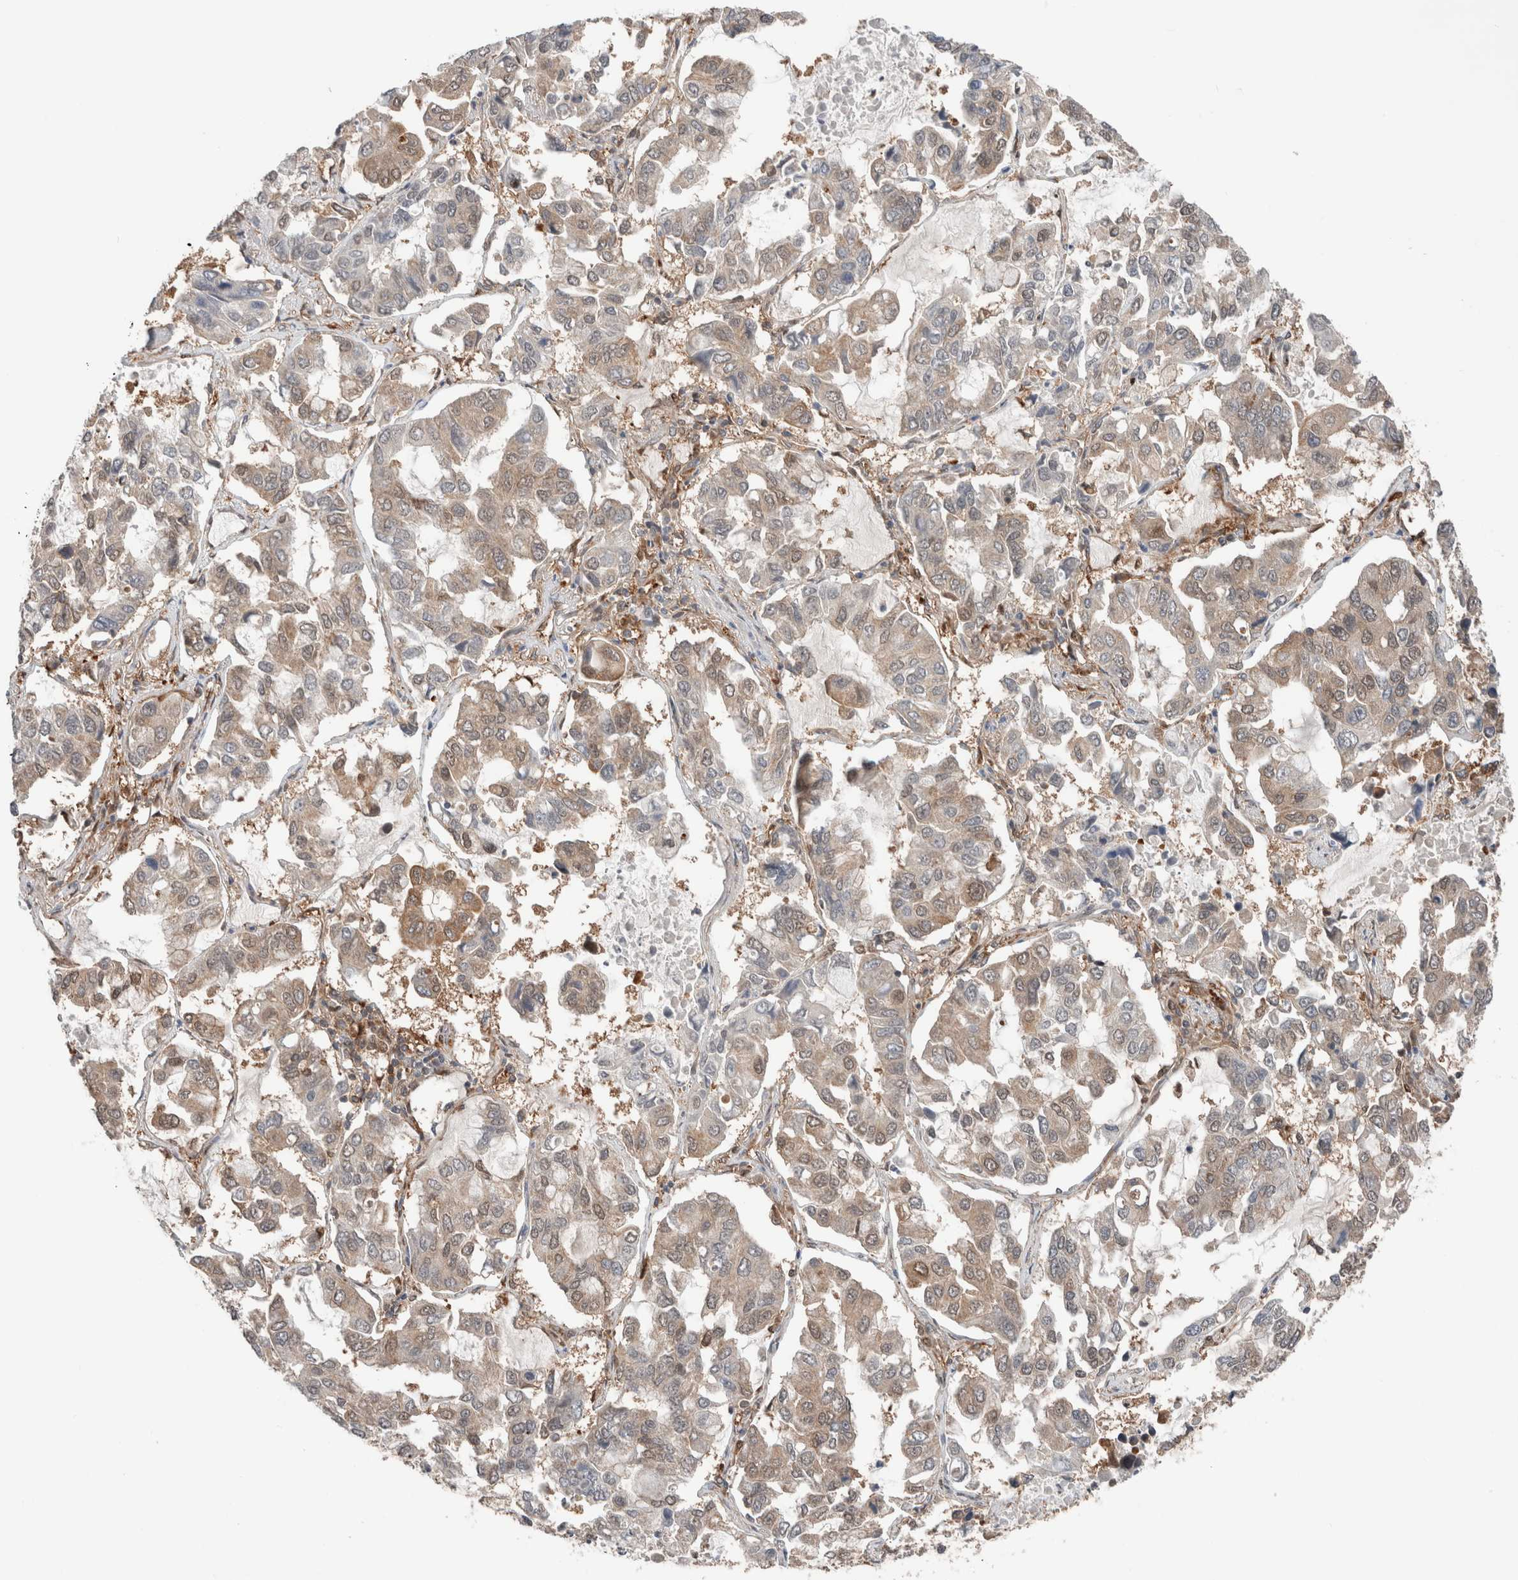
{"staining": {"intensity": "weak", "quantity": "25%-75%", "location": "cytoplasmic/membranous,nuclear"}, "tissue": "lung cancer", "cell_type": "Tumor cells", "image_type": "cancer", "snomed": [{"axis": "morphology", "description": "Adenocarcinoma, NOS"}, {"axis": "topography", "description": "Lung"}], "caption": "Weak cytoplasmic/membranous and nuclear protein positivity is identified in approximately 25%-75% of tumor cells in adenocarcinoma (lung). Nuclei are stained in blue.", "gene": "XPNPEP1", "patient": {"sex": "male", "age": 64}}